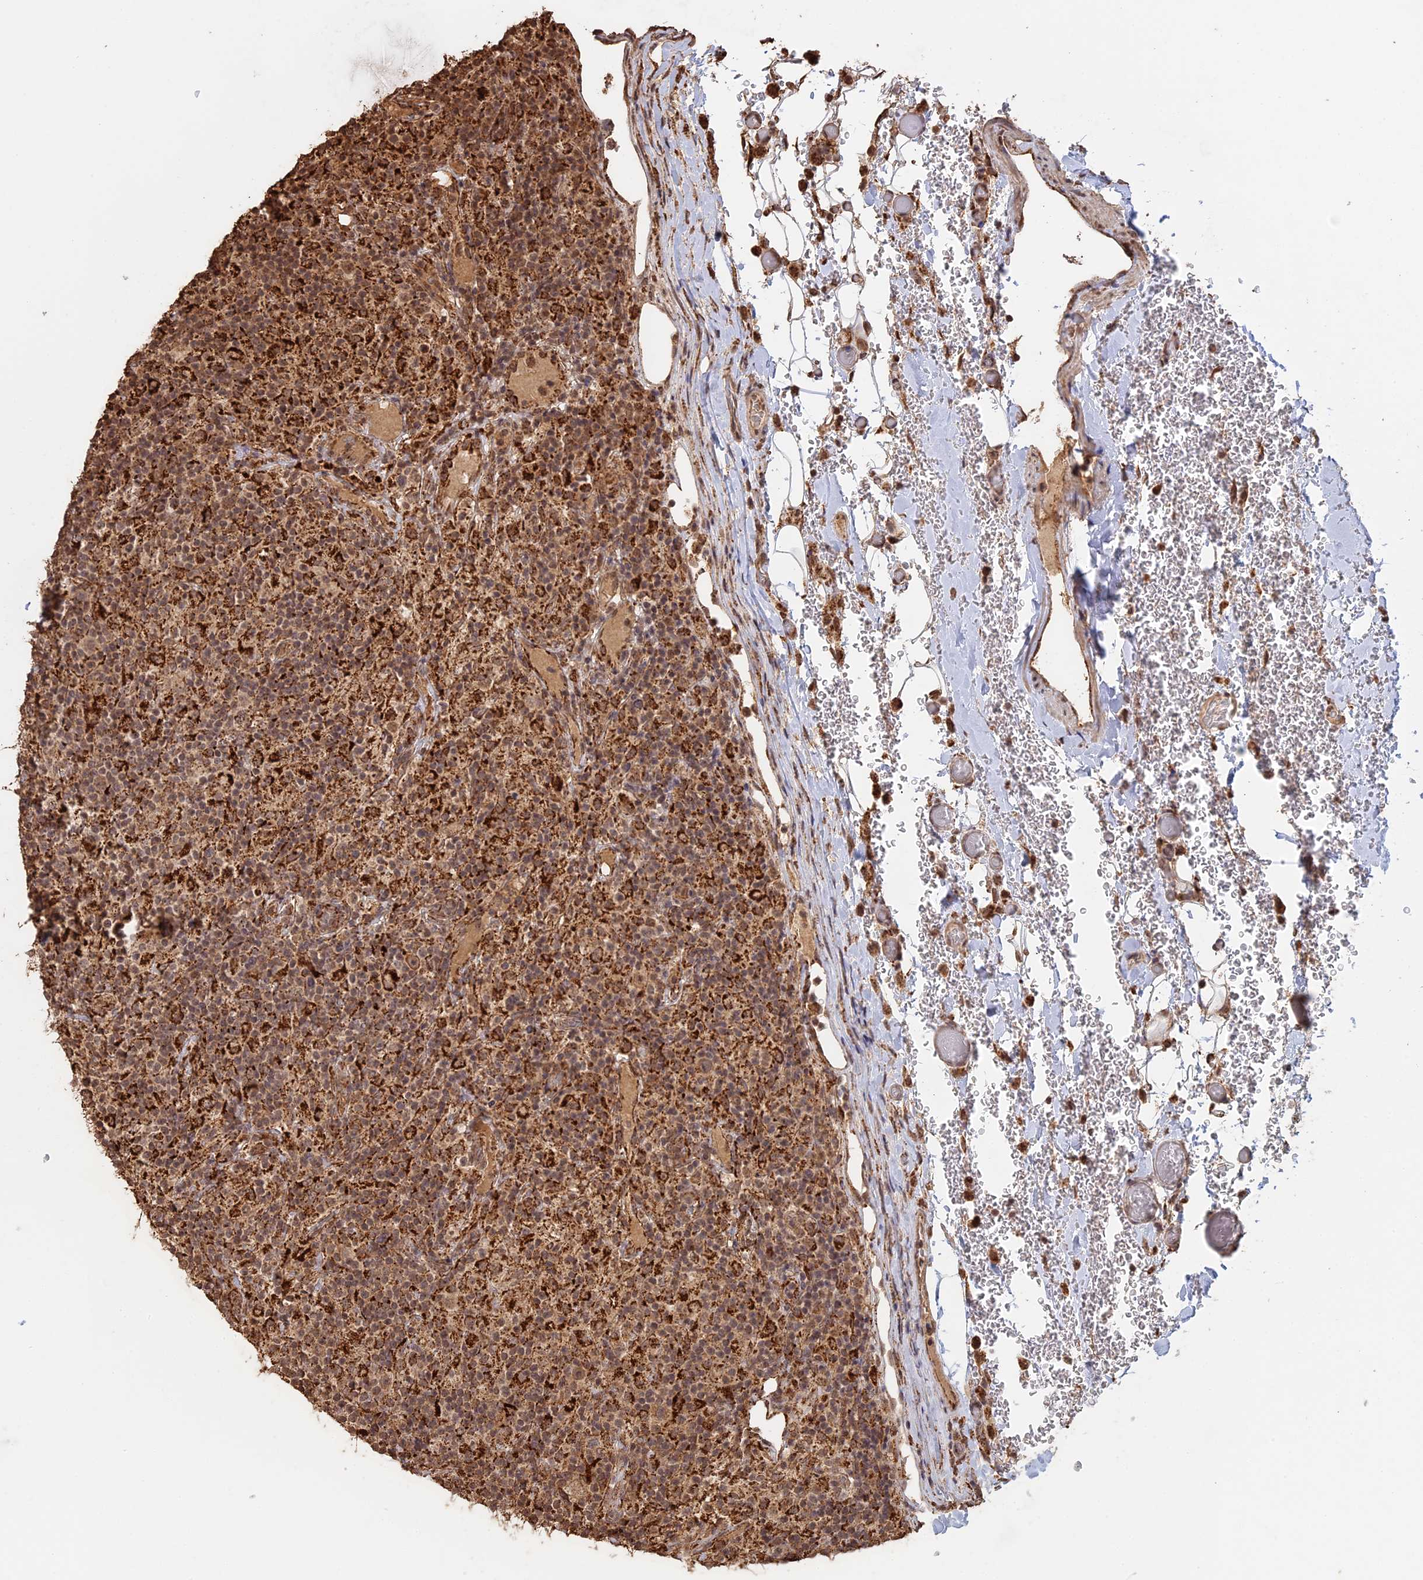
{"staining": {"intensity": "moderate", "quantity": ">75%", "location": "cytoplasmic/membranous"}, "tissue": "lymphoma", "cell_type": "Tumor cells", "image_type": "cancer", "snomed": [{"axis": "morphology", "description": "Hodgkin's disease, NOS"}, {"axis": "topography", "description": "Lymph node"}], "caption": "This photomicrograph exhibits IHC staining of Hodgkin's disease, with medium moderate cytoplasmic/membranous staining in approximately >75% of tumor cells.", "gene": "FAM210B", "patient": {"sex": "male", "age": 70}}